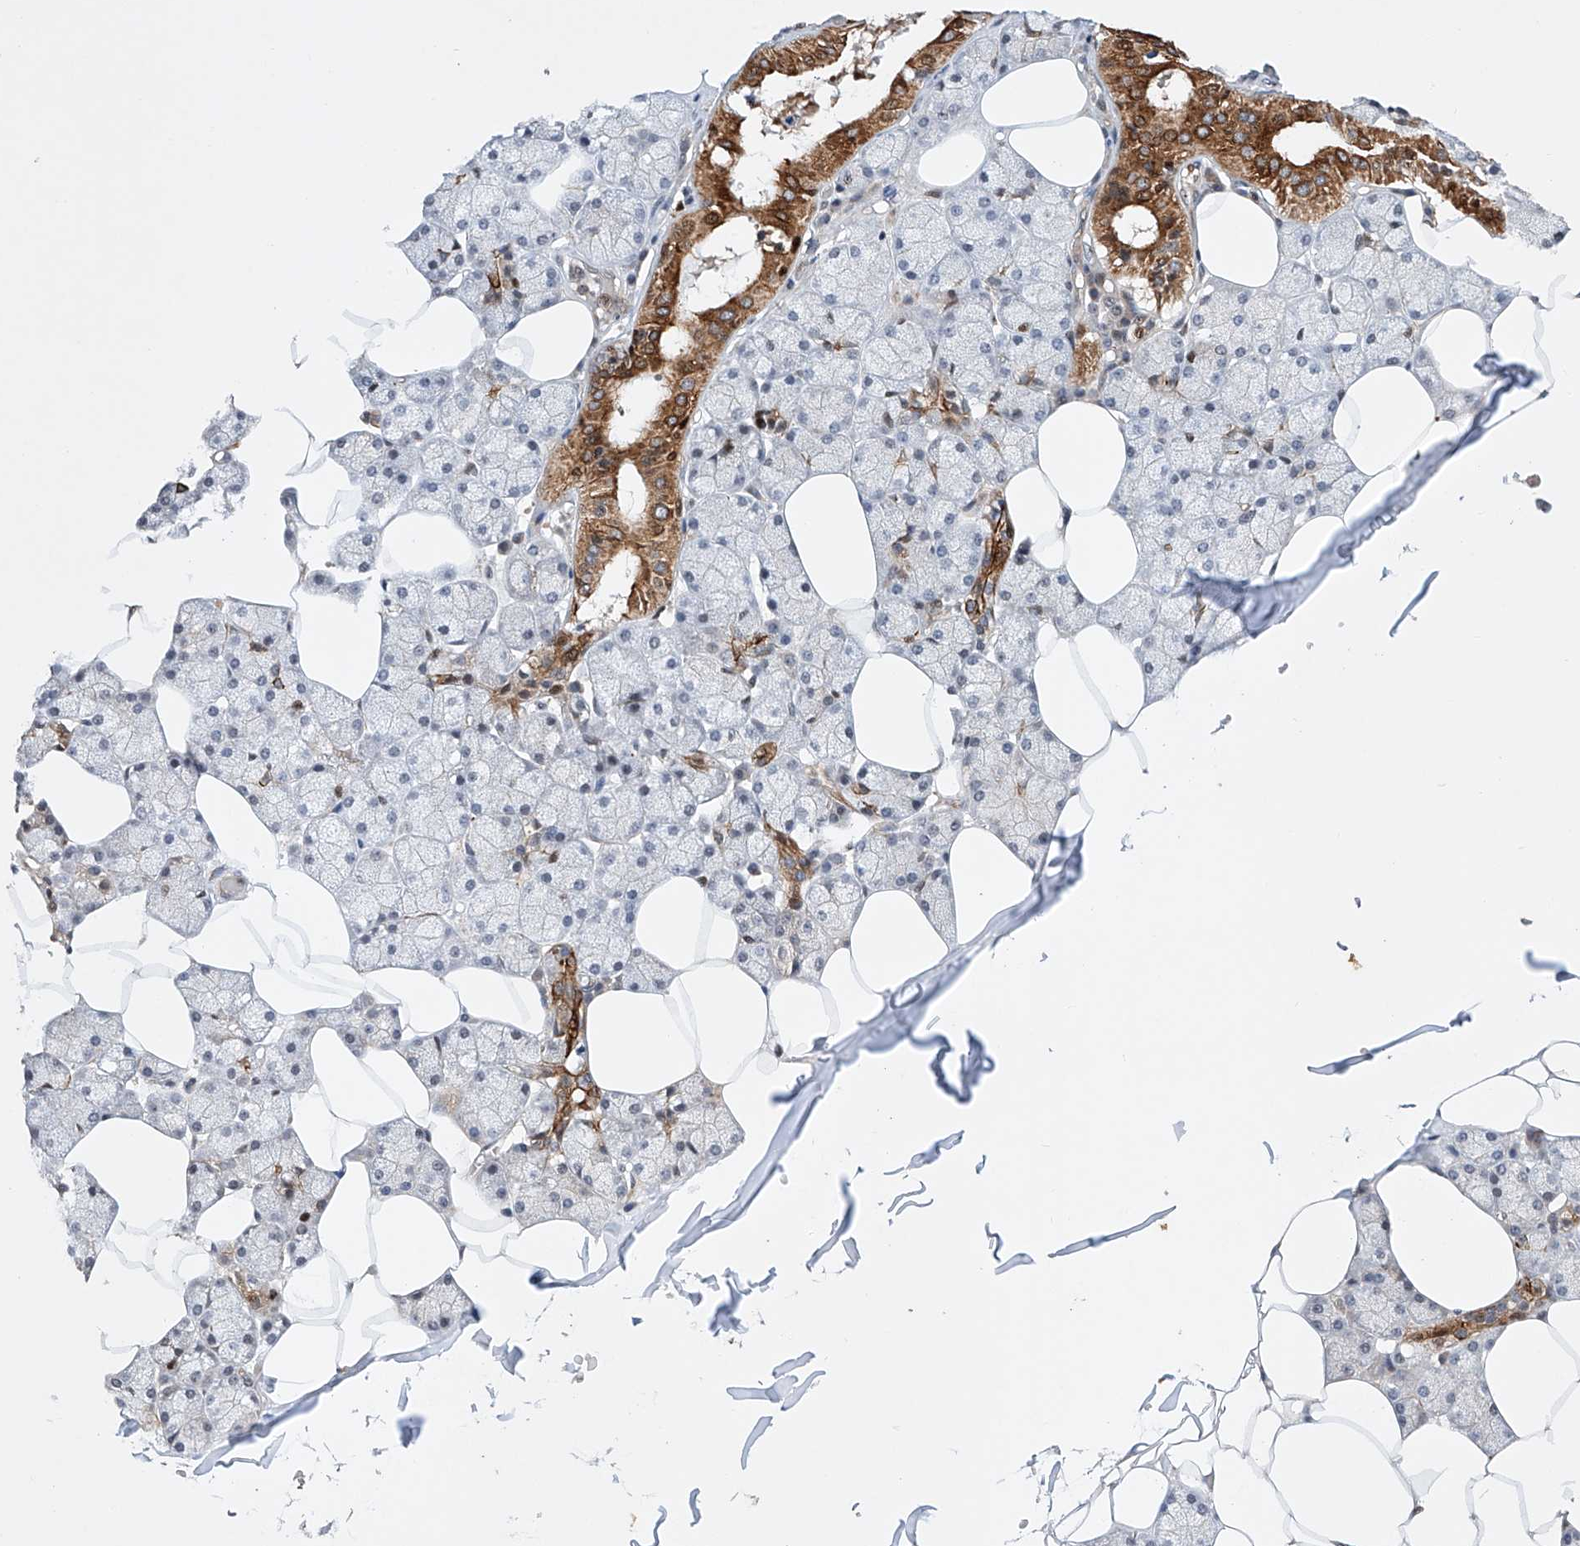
{"staining": {"intensity": "strong", "quantity": "25%-75%", "location": "cytoplasmic/membranous"}, "tissue": "salivary gland", "cell_type": "Glandular cells", "image_type": "normal", "snomed": [{"axis": "morphology", "description": "Normal tissue, NOS"}, {"axis": "topography", "description": "Salivary gland"}], "caption": "Immunohistochemical staining of benign human salivary gland reveals strong cytoplasmic/membranous protein positivity in approximately 25%-75% of glandular cells. Using DAB (brown) and hematoxylin (blue) stains, captured at high magnification using brightfield microscopy.", "gene": "AFG1L", "patient": {"sex": "male", "age": 62}}